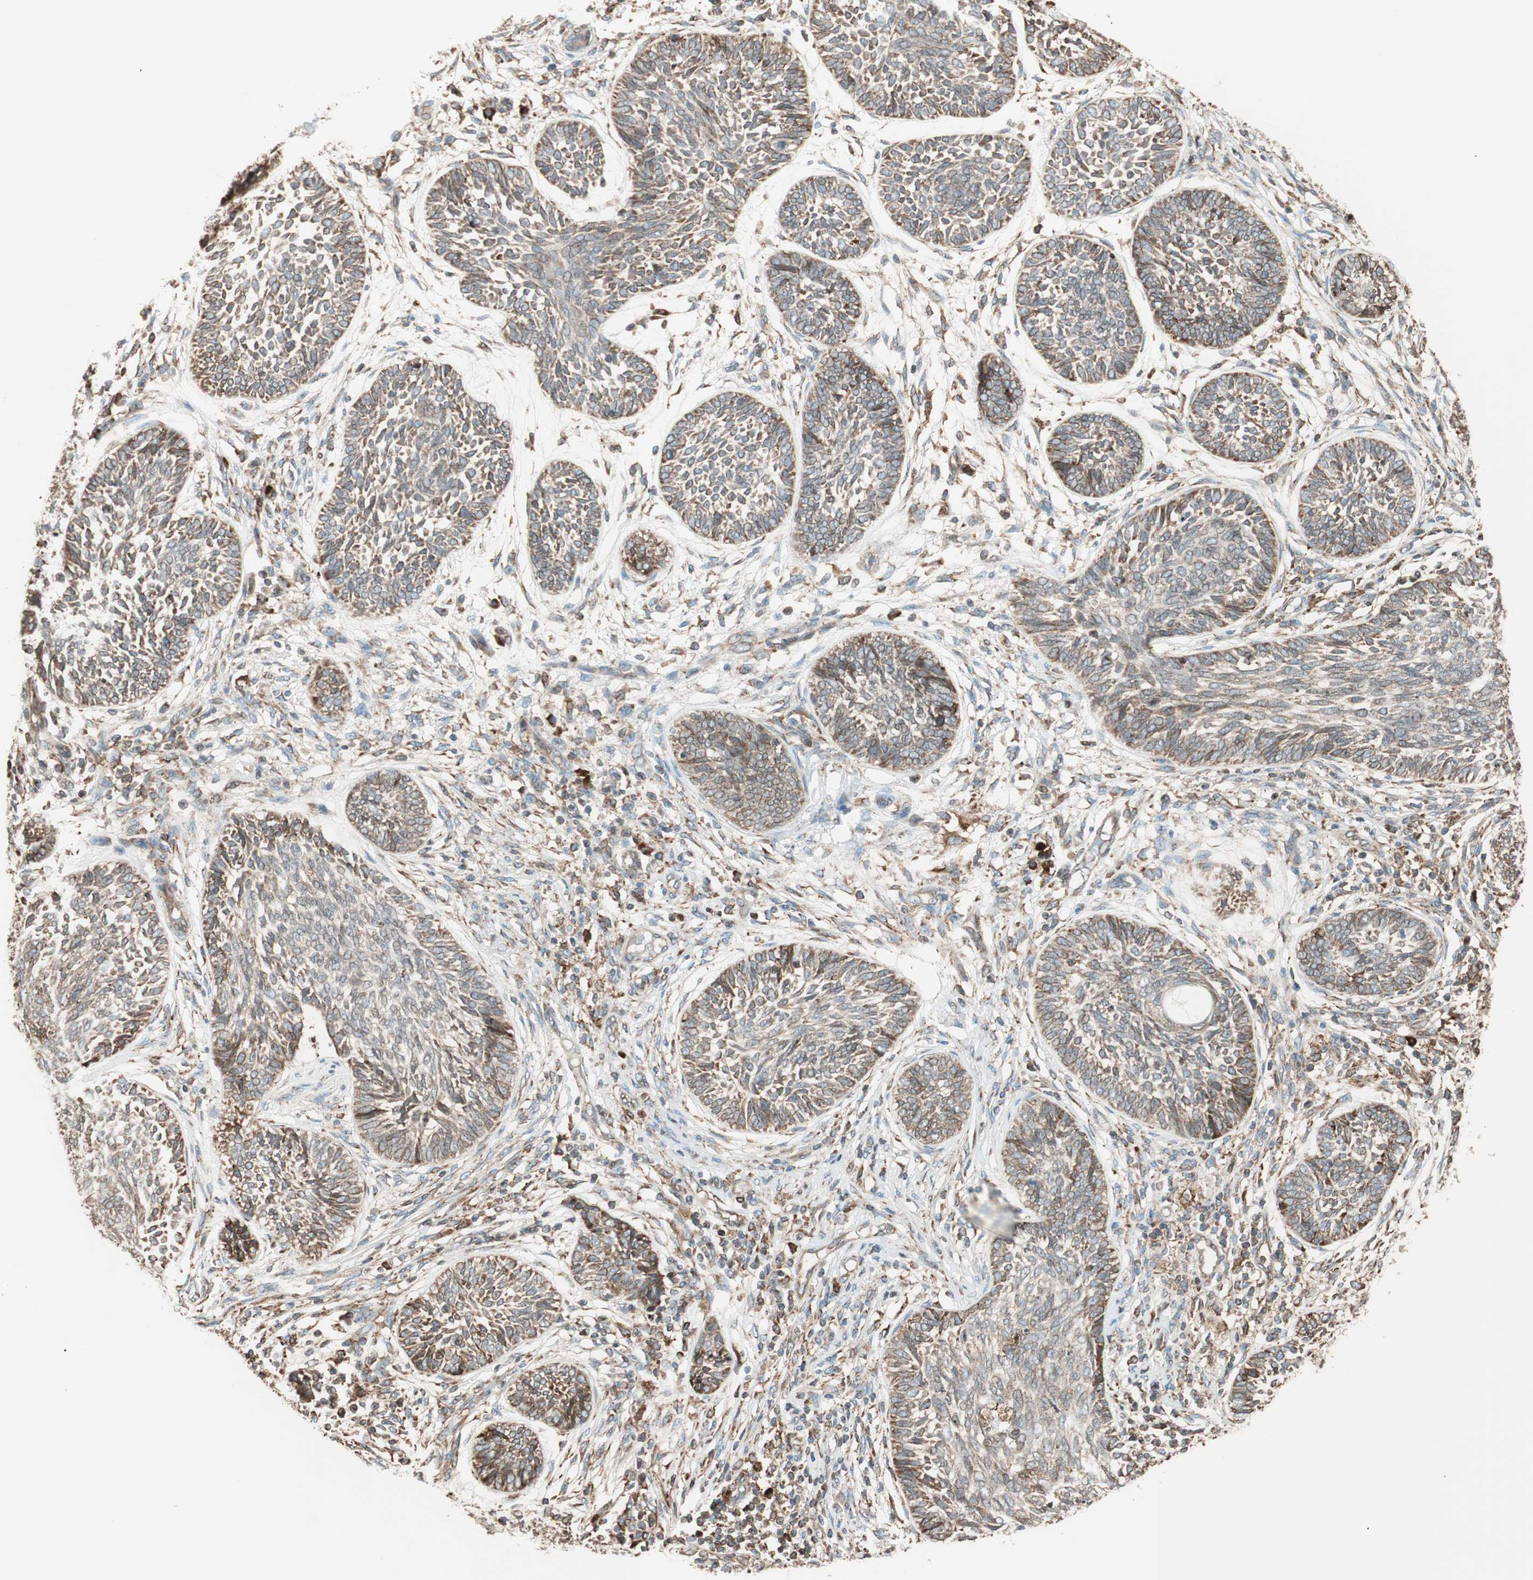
{"staining": {"intensity": "moderate", "quantity": ">75%", "location": "cytoplasmic/membranous"}, "tissue": "skin cancer", "cell_type": "Tumor cells", "image_type": "cancer", "snomed": [{"axis": "morphology", "description": "Papilloma, NOS"}, {"axis": "morphology", "description": "Basal cell carcinoma"}, {"axis": "topography", "description": "Skin"}], "caption": "Tumor cells show moderate cytoplasmic/membranous staining in approximately >75% of cells in skin cancer (papilloma).", "gene": "PRKCSH", "patient": {"sex": "male", "age": 87}}